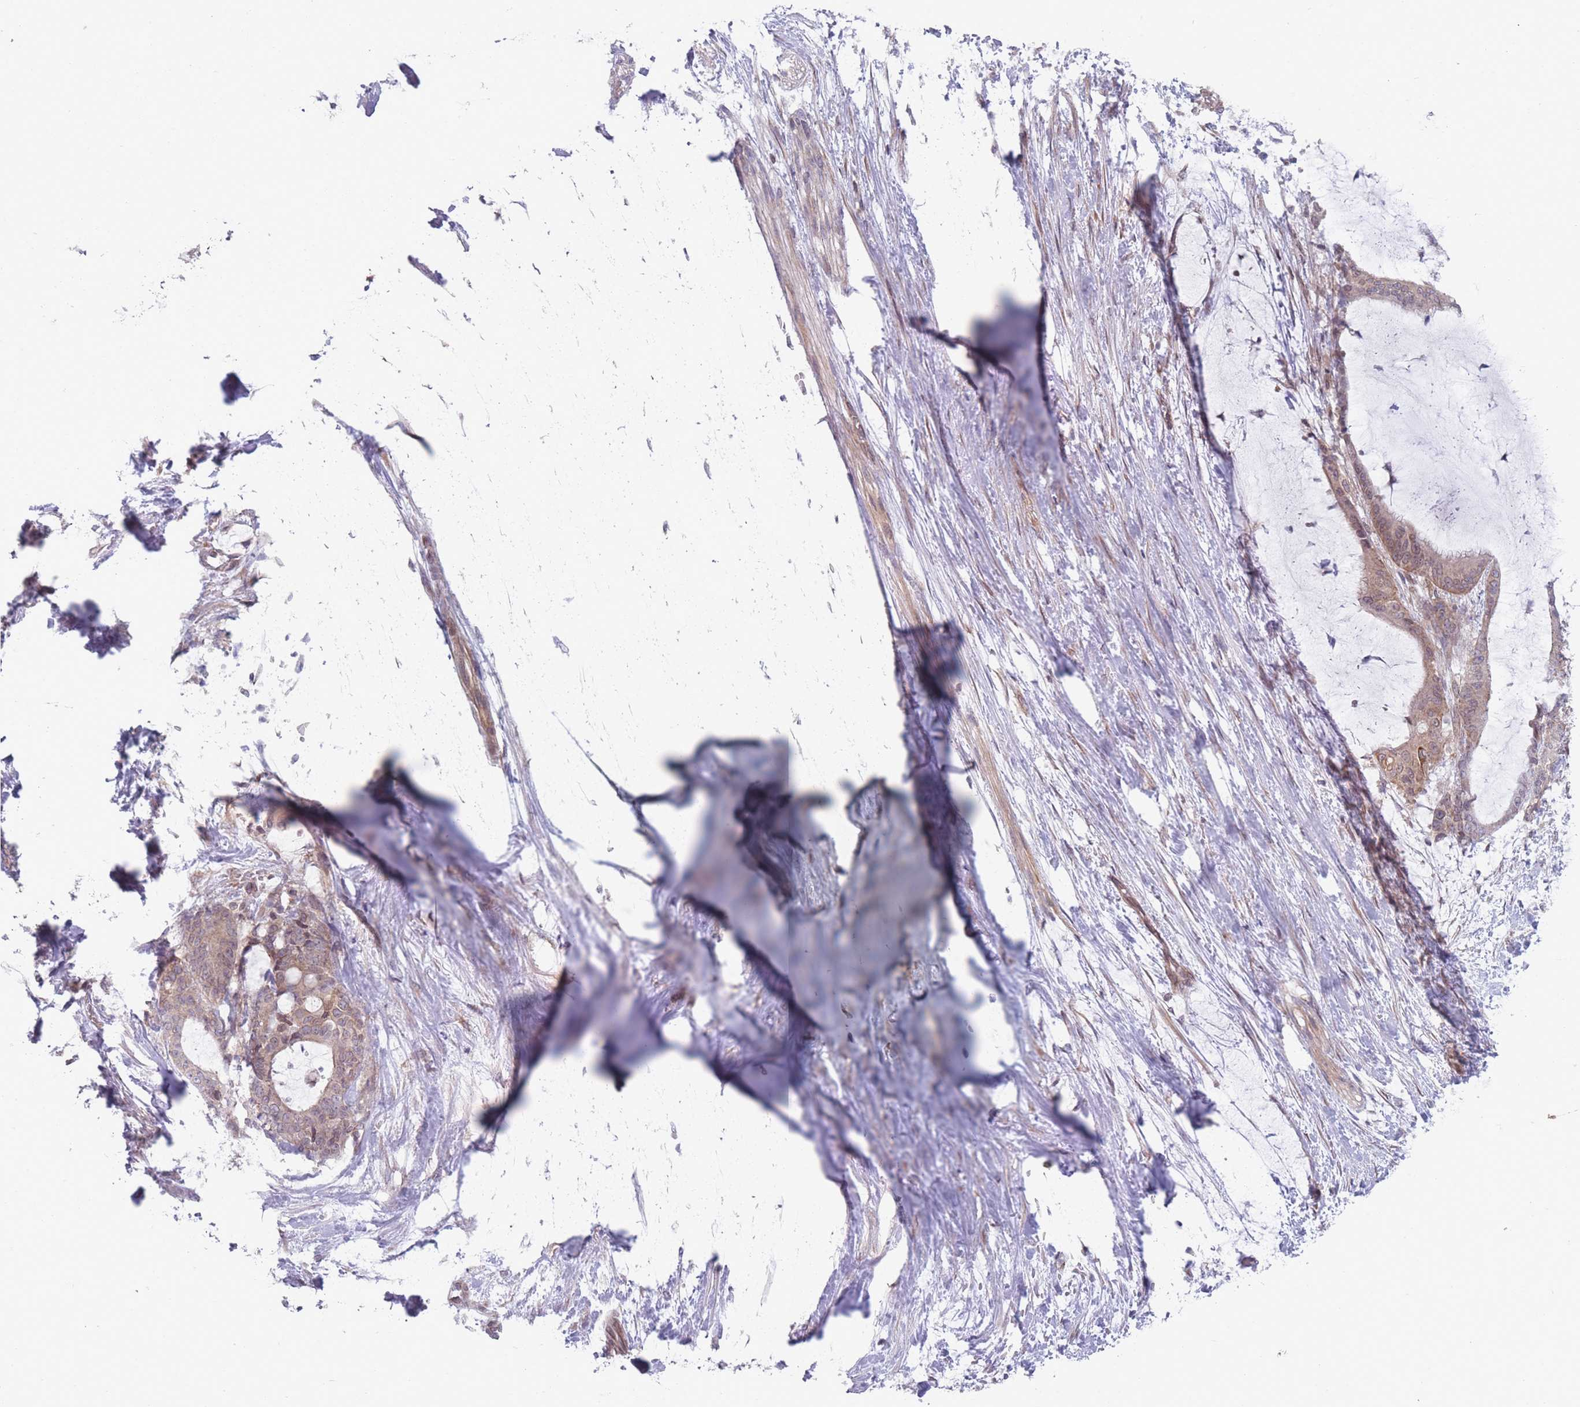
{"staining": {"intensity": "moderate", "quantity": ">75%", "location": "cytoplasmic/membranous,nuclear"}, "tissue": "liver cancer", "cell_type": "Tumor cells", "image_type": "cancer", "snomed": [{"axis": "morphology", "description": "Normal tissue, NOS"}, {"axis": "morphology", "description": "Cholangiocarcinoma"}, {"axis": "topography", "description": "Liver"}, {"axis": "topography", "description": "Peripheral nerve tissue"}], "caption": "An immunohistochemistry histopathology image of neoplastic tissue is shown. Protein staining in brown labels moderate cytoplasmic/membranous and nuclear positivity in liver cholangiocarcinoma within tumor cells. Nuclei are stained in blue.", "gene": "VRK2", "patient": {"sex": "female", "age": 73}}